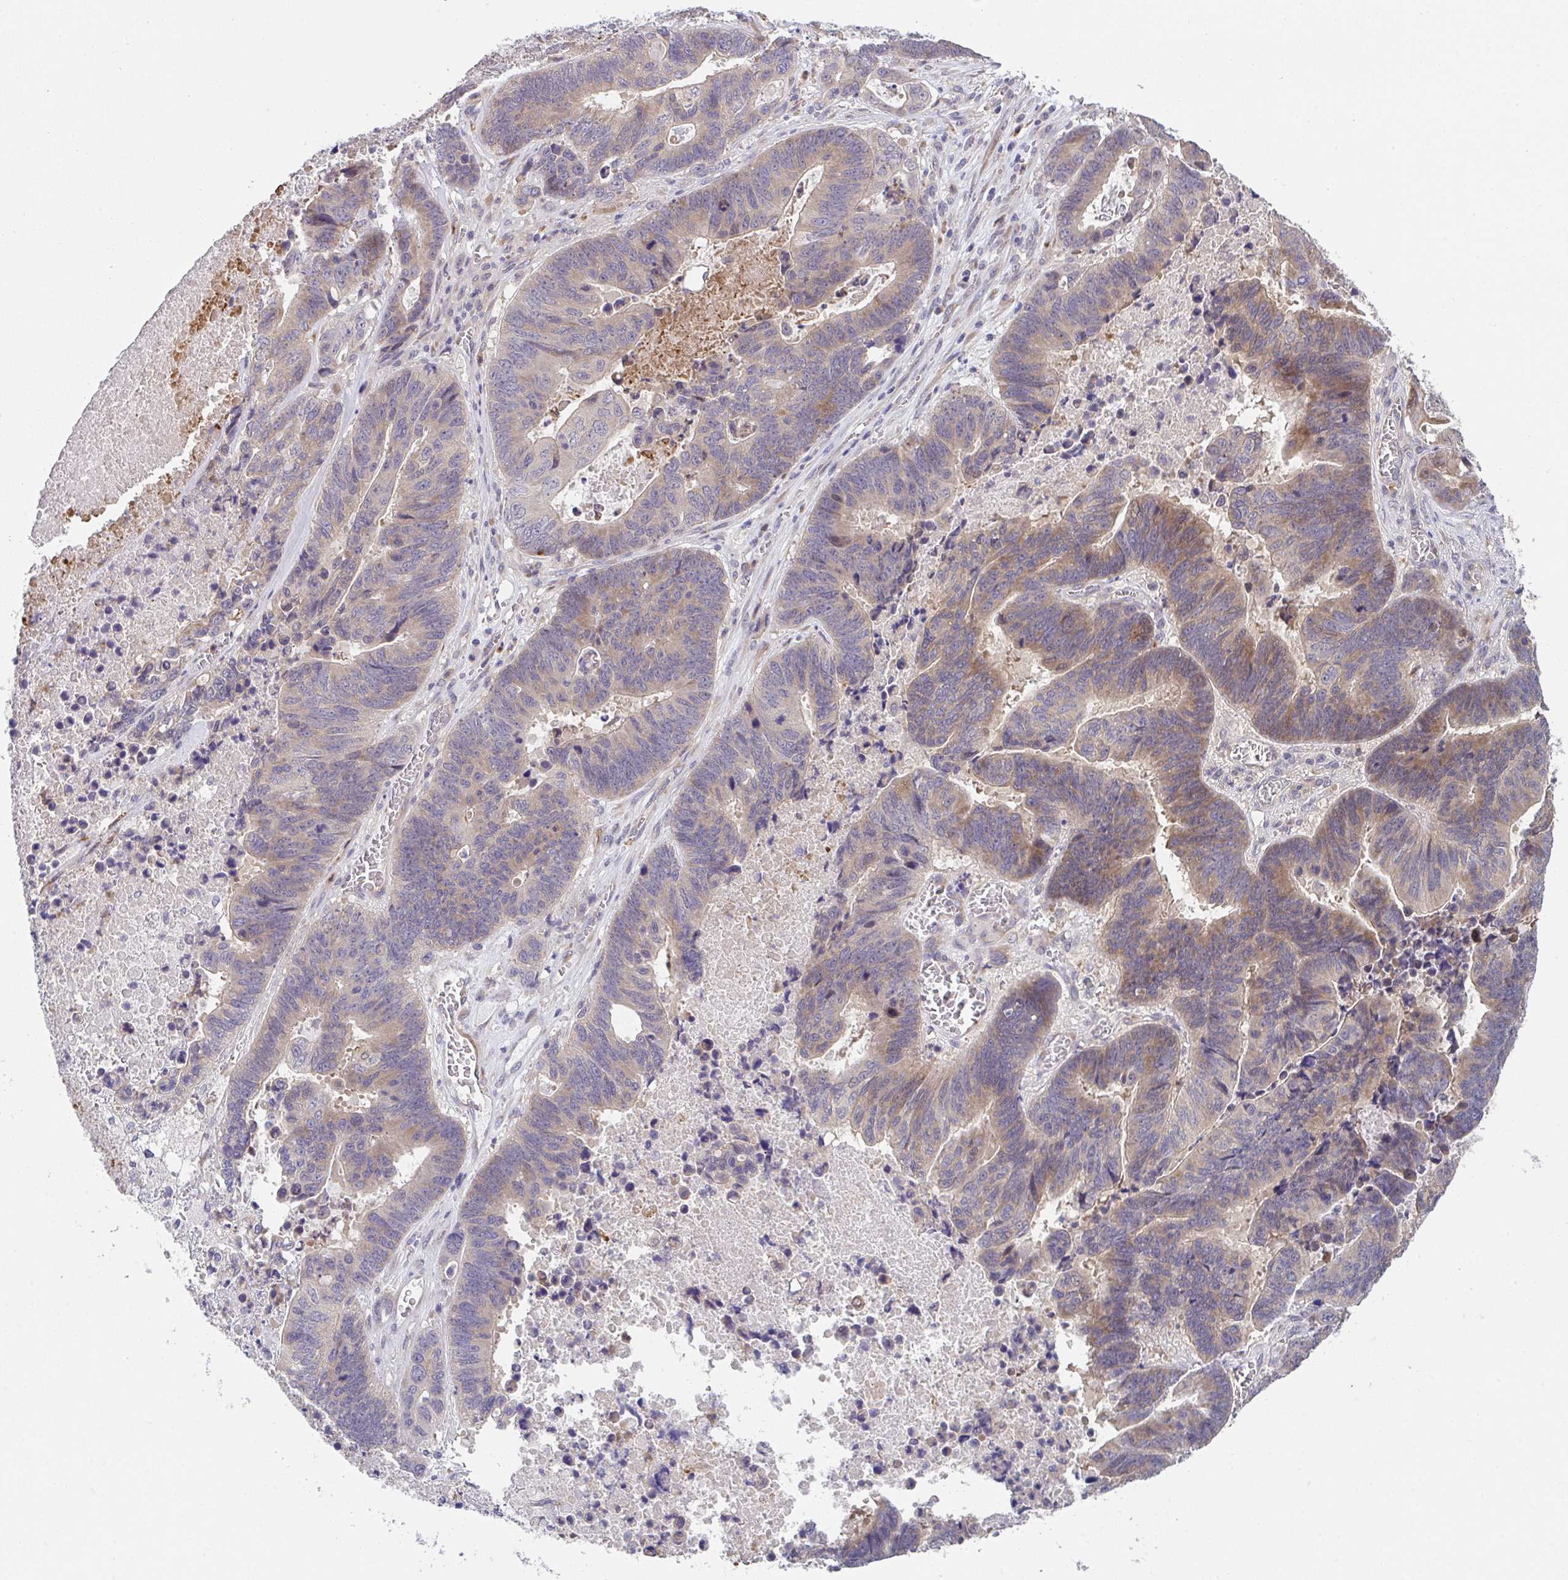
{"staining": {"intensity": "weak", "quantity": "25%-75%", "location": "cytoplasmic/membranous"}, "tissue": "lung cancer", "cell_type": "Tumor cells", "image_type": "cancer", "snomed": [{"axis": "morphology", "description": "Aneuploidy"}, {"axis": "morphology", "description": "Adenocarcinoma, NOS"}, {"axis": "morphology", "description": "Adenocarcinoma primary or metastatic"}, {"axis": "topography", "description": "Lung"}], "caption": "About 25%-75% of tumor cells in lung cancer show weak cytoplasmic/membranous protein staining as visualized by brown immunohistochemical staining.", "gene": "TSPAN31", "patient": {"sex": "female", "age": 75}}